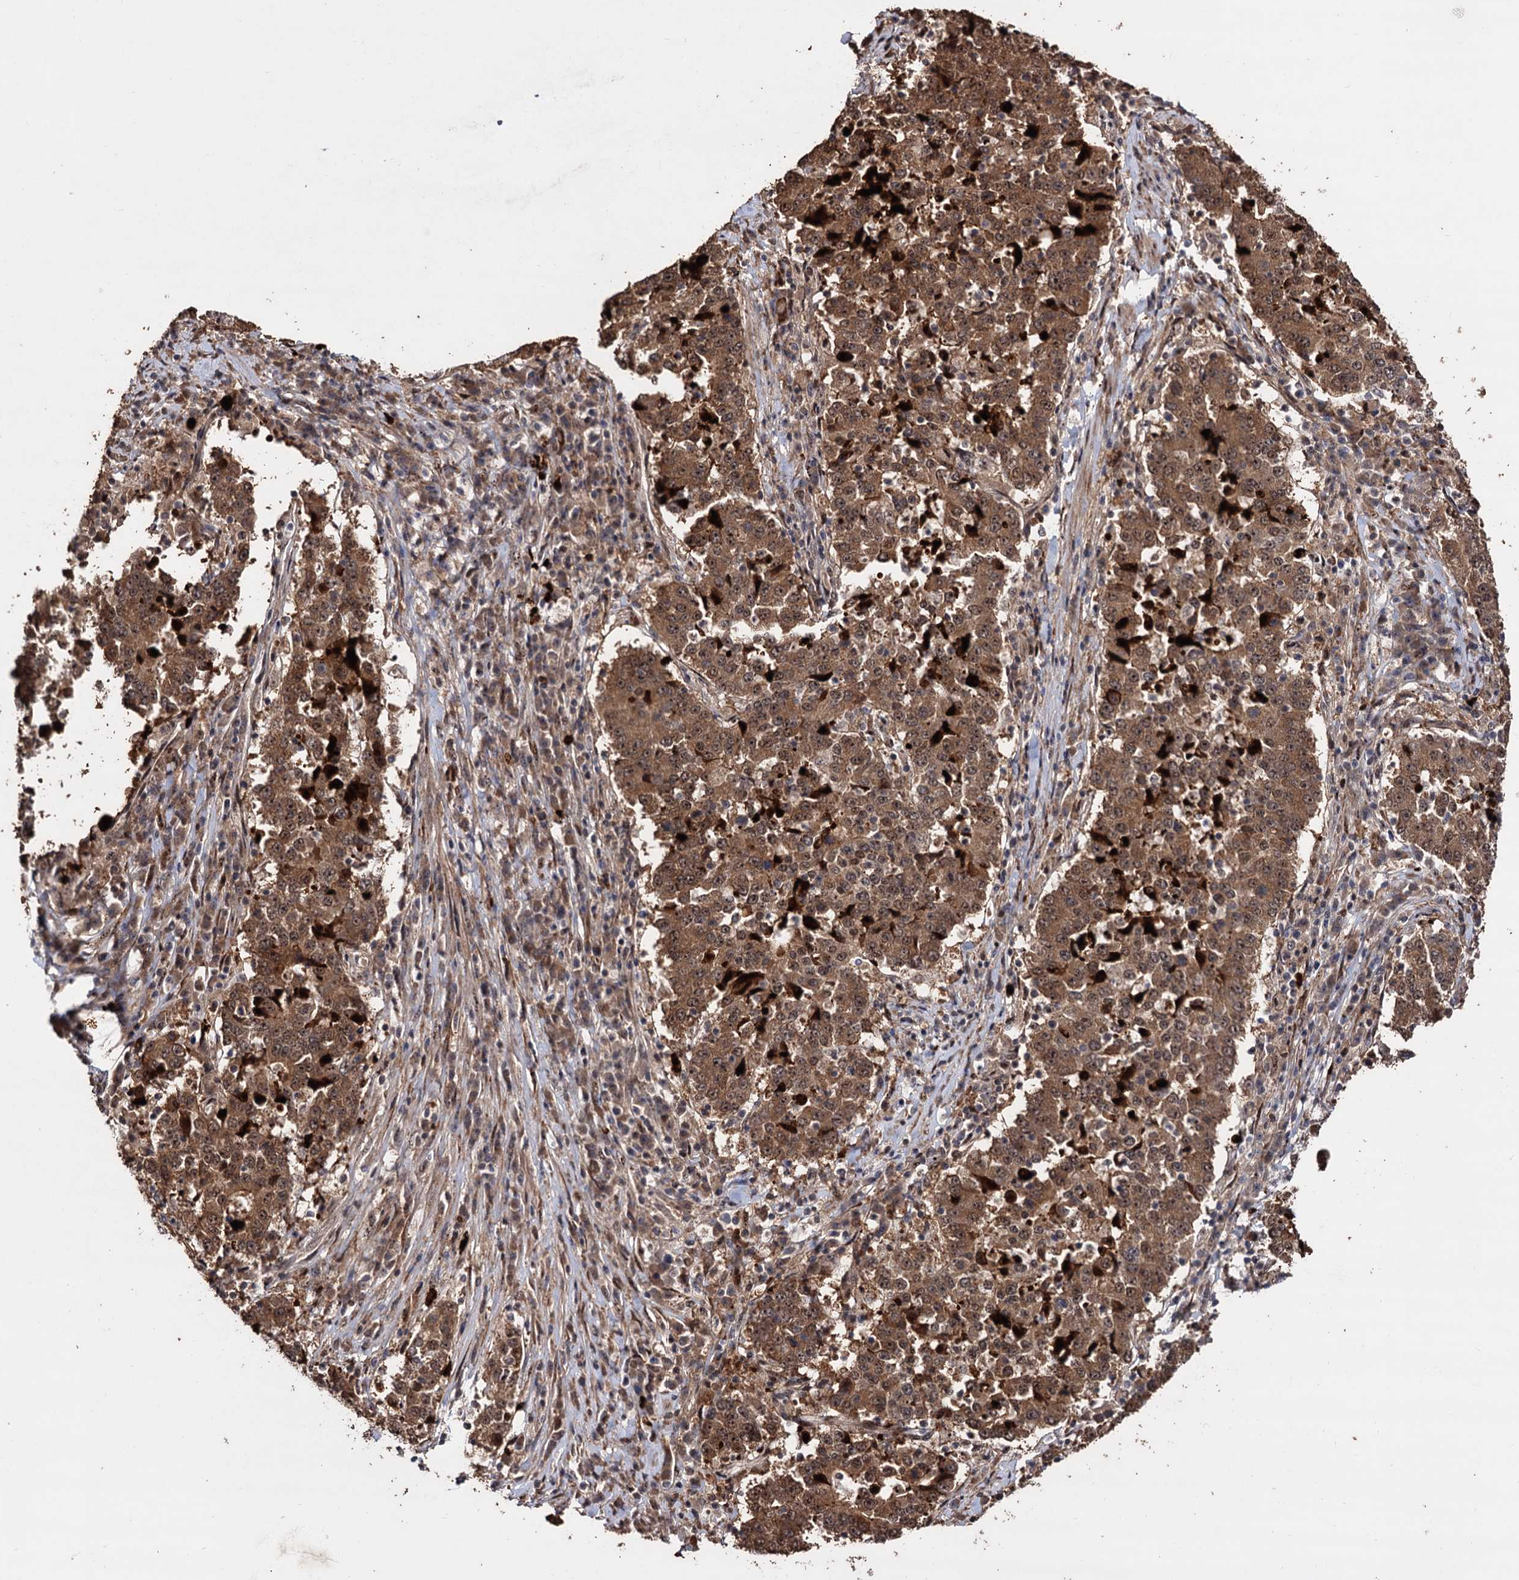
{"staining": {"intensity": "moderate", "quantity": ">75%", "location": "cytoplasmic/membranous,nuclear"}, "tissue": "stomach cancer", "cell_type": "Tumor cells", "image_type": "cancer", "snomed": [{"axis": "morphology", "description": "Adenocarcinoma, NOS"}, {"axis": "topography", "description": "Stomach"}], "caption": "Approximately >75% of tumor cells in stomach cancer (adenocarcinoma) display moderate cytoplasmic/membranous and nuclear protein positivity as visualized by brown immunohistochemical staining.", "gene": "PIGB", "patient": {"sex": "male", "age": 59}}